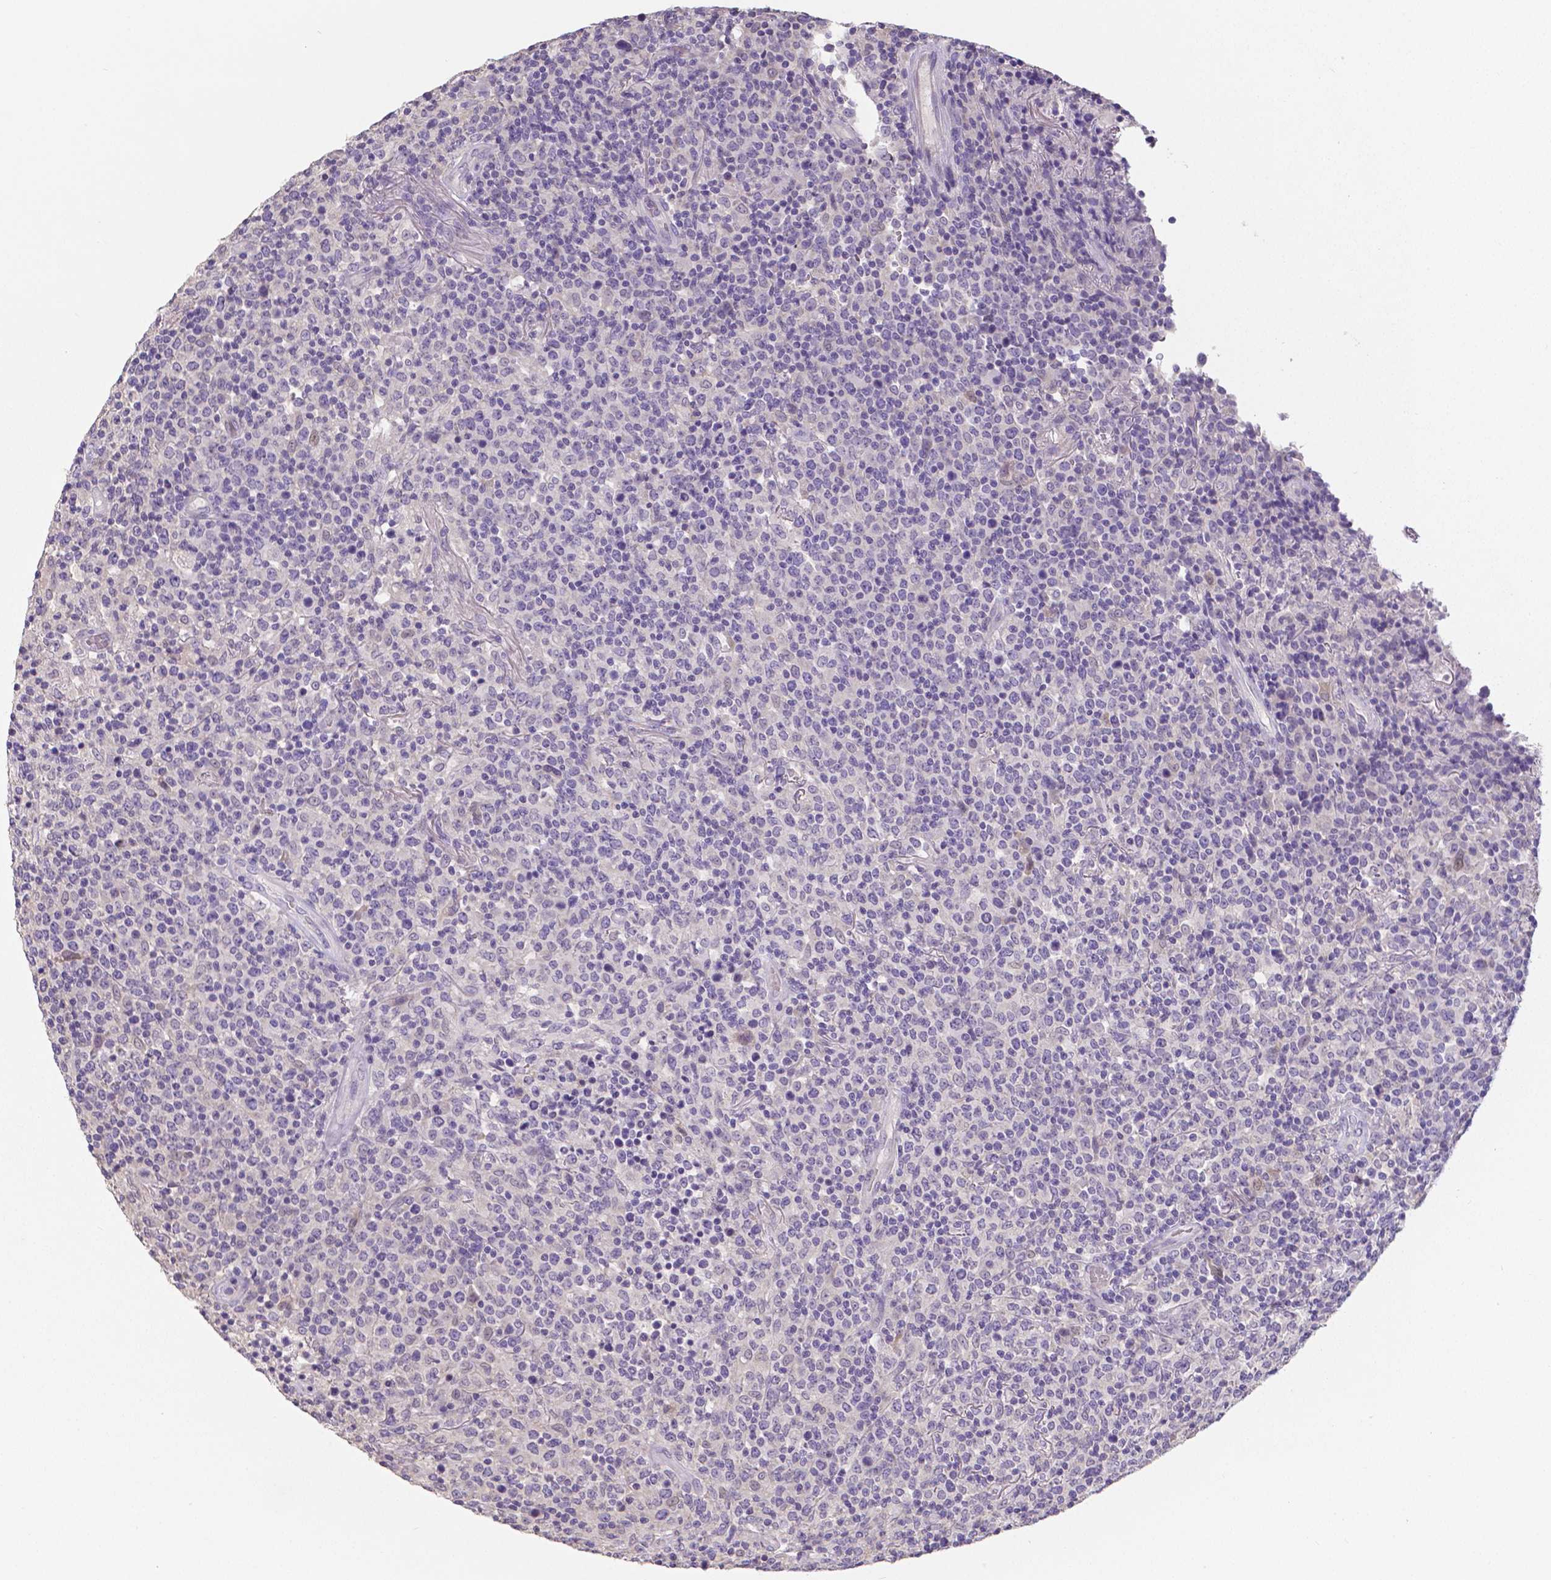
{"staining": {"intensity": "negative", "quantity": "none", "location": "none"}, "tissue": "lymphoma", "cell_type": "Tumor cells", "image_type": "cancer", "snomed": [{"axis": "morphology", "description": "Malignant lymphoma, non-Hodgkin's type, High grade"}, {"axis": "topography", "description": "Lung"}], "caption": "Immunohistochemical staining of malignant lymphoma, non-Hodgkin's type (high-grade) shows no significant positivity in tumor cells.", "gene": "CRMP1", "patient": {"sex": "male", "age": 79}}